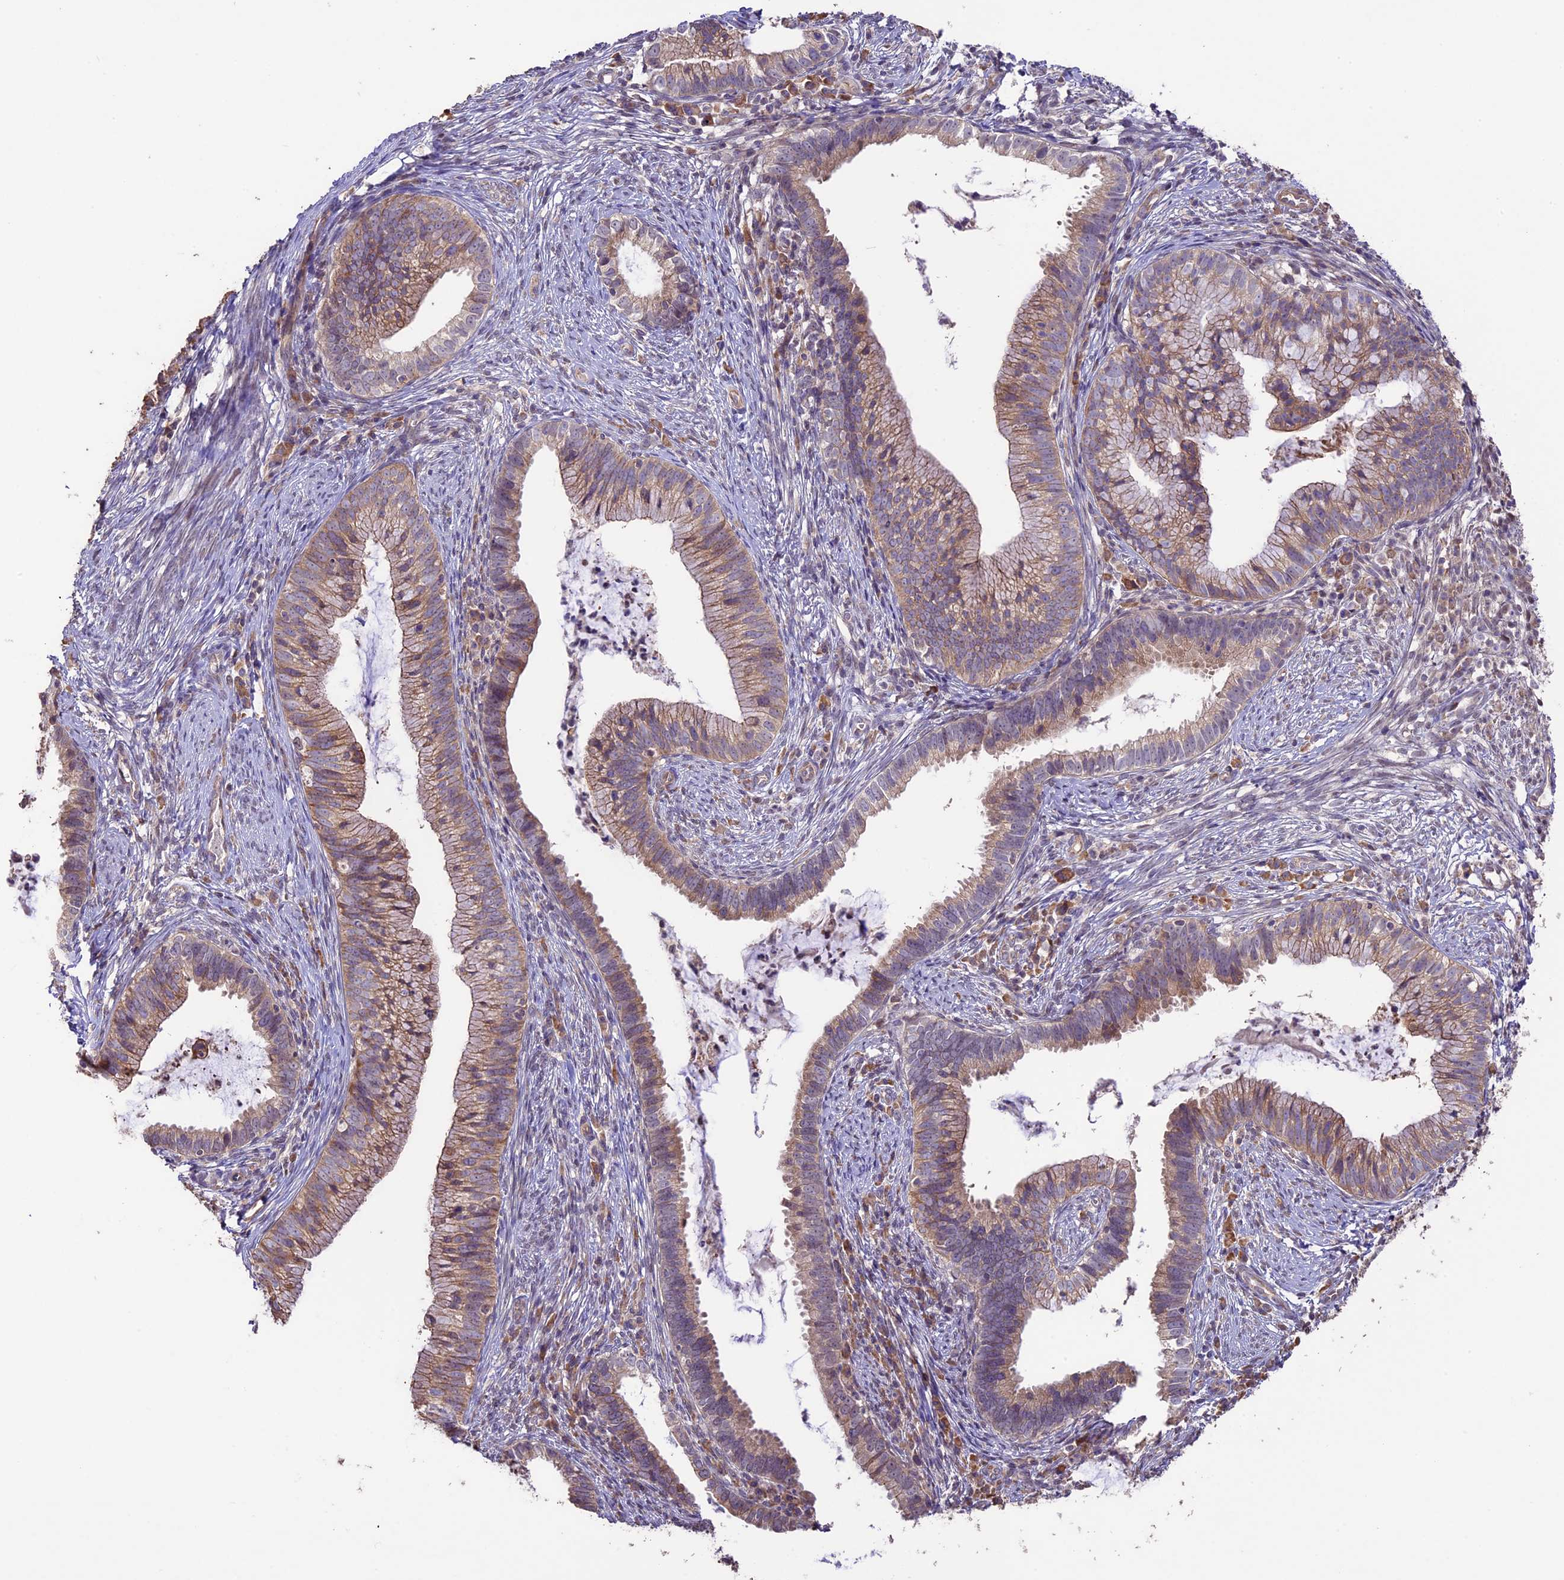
{"staining": {"intensity": "weak", "quantity": ">75%", "location": "cytoplasmic/membranous"}, "tissue": "cervical cancer", "cell_type": "Tumor cells", "image_type": "cancer", "snomed": [{"axis": "morphology", "description": "Adenocarcinoma, NOS"}, {"axis": "topography", "description": "Cervix"}], "caption": "Immunohistochemistry (IHC) (DAB (3,3'-diaminobenzidine)) staining of human cervical cancer (adenocarcinoma) shows weak cytoplasmic/membranous protein expression in about >75% of tumor cells. (DAB (3,3'-diaminobenzidine) IHC, brown staining for protein, blue staining for nuclei).", "gene": "BCAS4", "patient": {"sex": "female", "age": 36}}